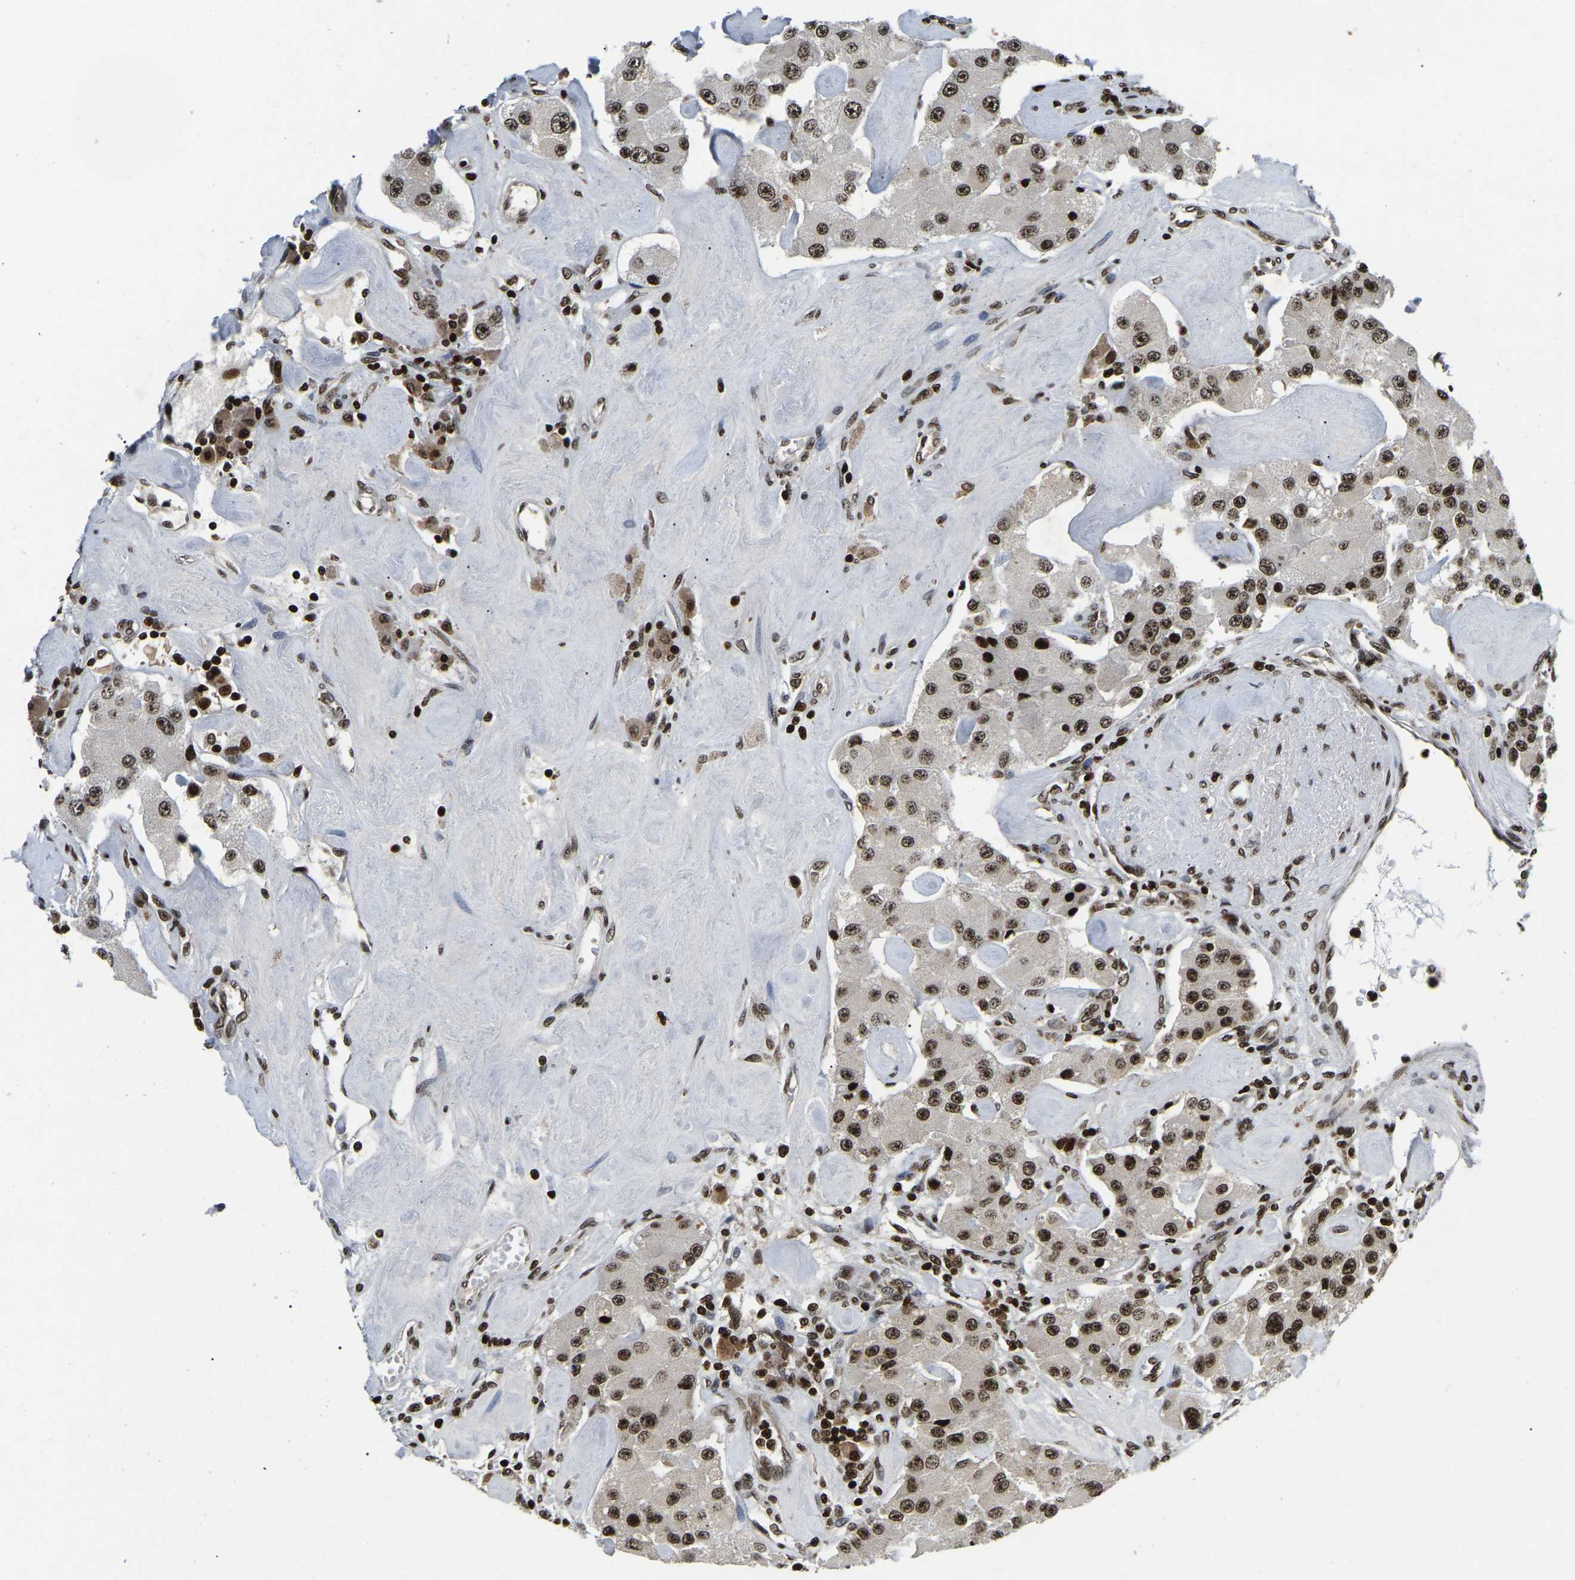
{"staining": {"intensity": "strong", "quantity": ">75%", "location": "nuclear"}, "tissue": "carcinoid", "cell_type": "Tumor cells", "image_type": "cancer", "snomed": [{"axis": "morphology", "description": "Carcinoid, malignant, NOS"}, {"axis": "topography", "description": "Pancreas"}], "caption": "Tumor cells exhibit high levels of strong nuclear expression in approximately >75% of cells in carcinoid.", "gene": "LRRC61", "patient": {"sex": "male", "age": 41}}